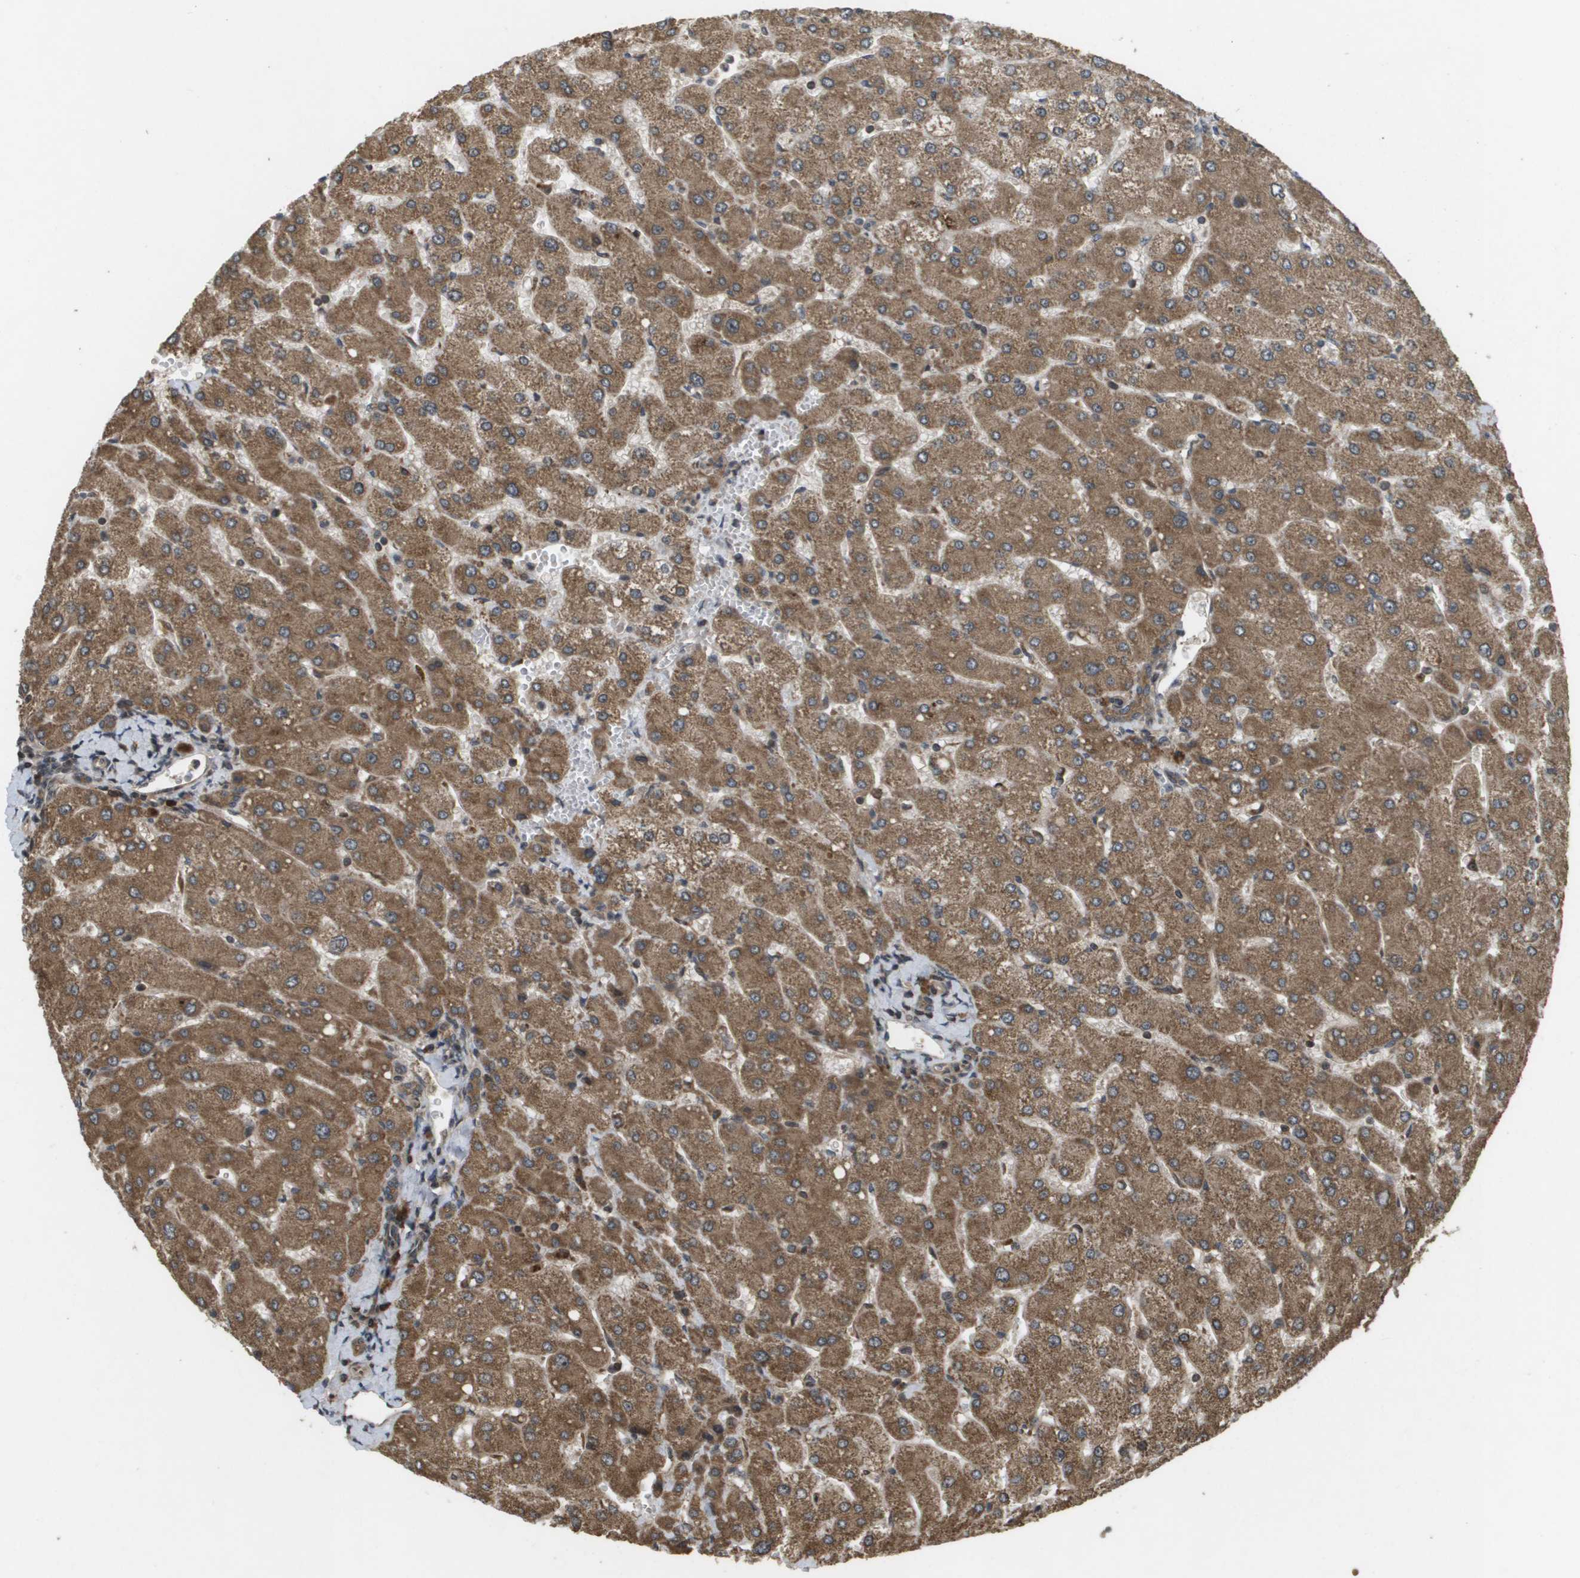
{"staining": {"intensity": "moderate", "quantity": ">75%", "location": "cytoplasmic/membranous"}, "tissue": "liver", "cell_type": "Cholangiocytes", "image_type": "normal", "snomed": [{"axis": "morphology", "description": "Normal tissue, NOS"}, {"axis": "topography", "description": "Liver"}], "caption": "Human liver stained with a brown dye shows moderate cytoplasmic/membranous positive expression in approximately >75% of cholangiocytes.", "gene": "KIF11", "patient": {"sex": "male", "age": 55}}